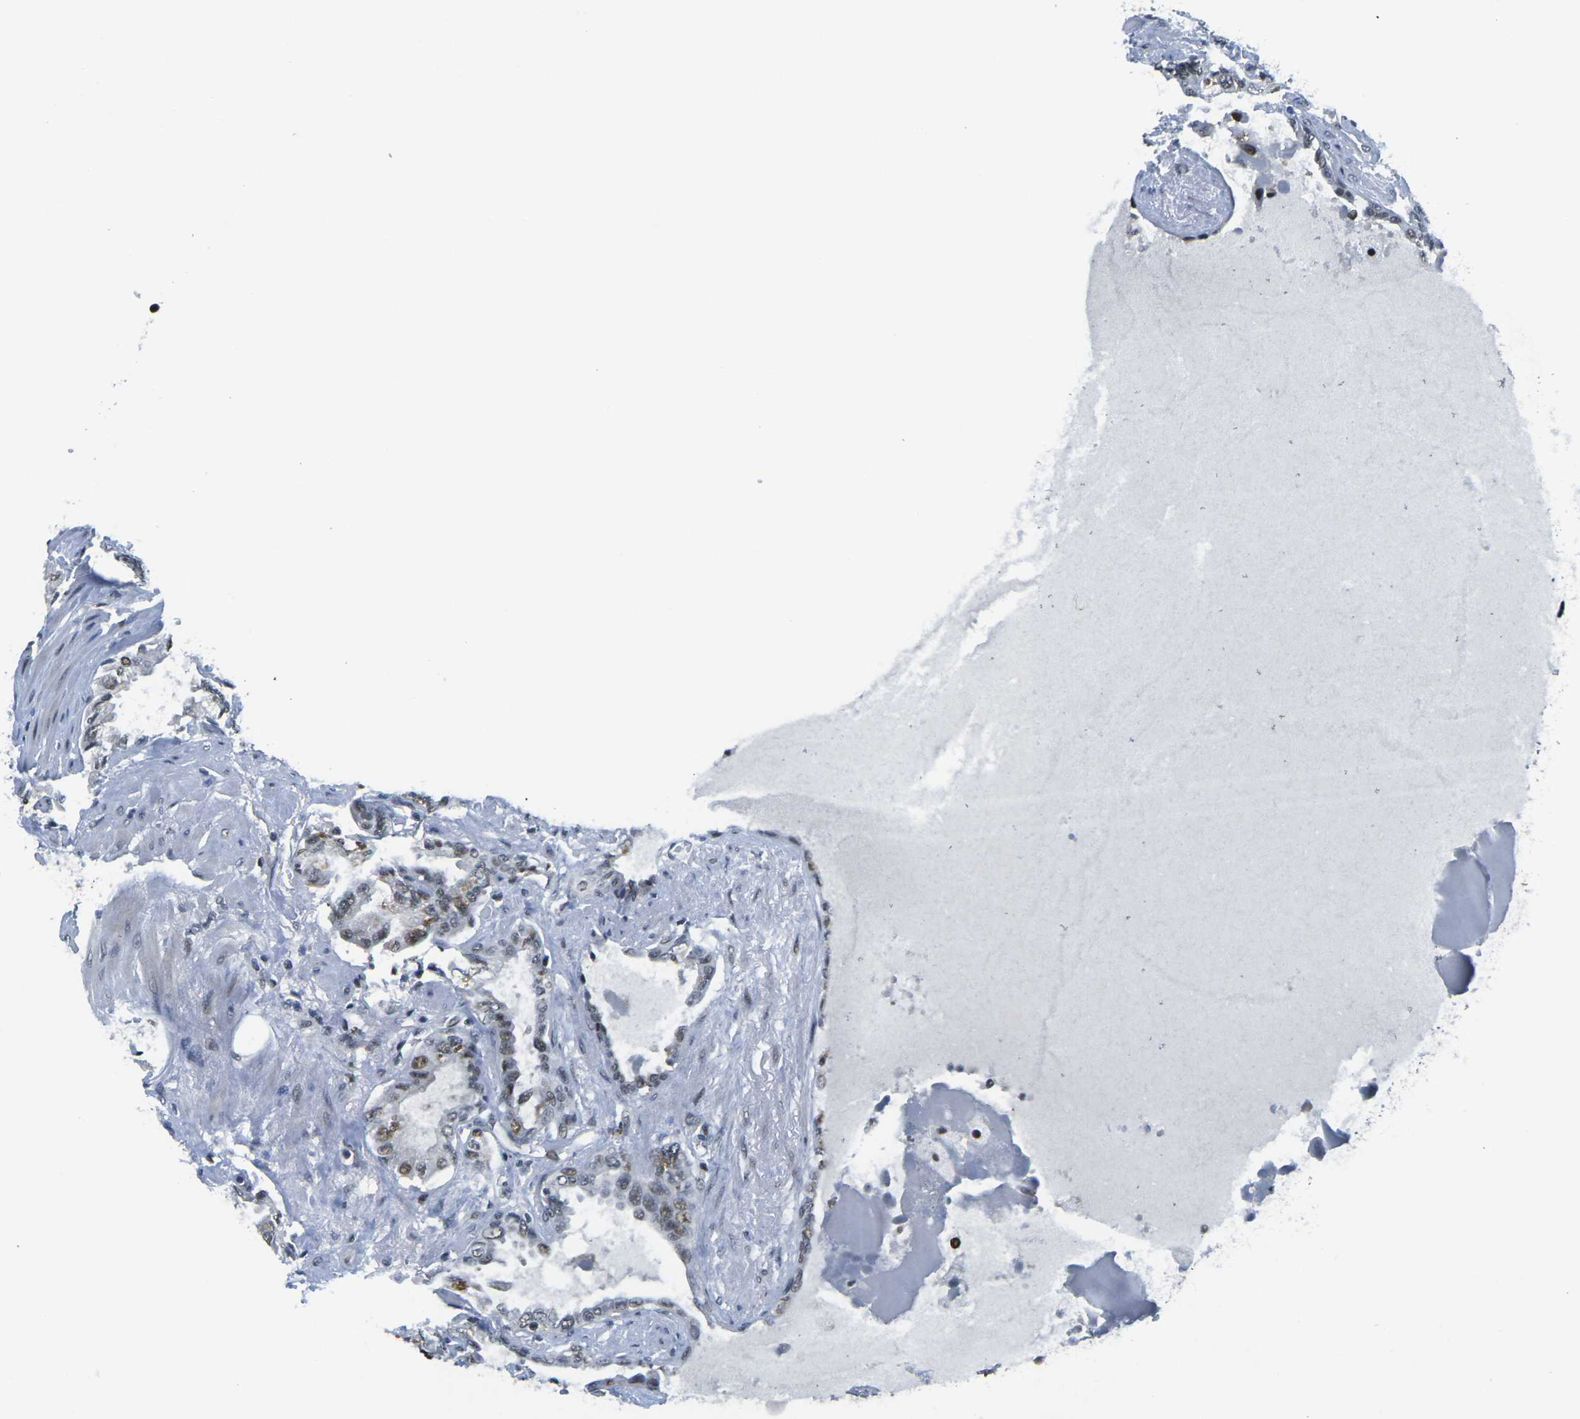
{"staining": {"intensity": "moderate", "quantity": "25%-75%", "location": "cytoplasmic/membranous,nuclear"}, "tissue": "seminal vesicle", "cell_type": "Glandular cells", "image_type": "normal", "snomed": [{"axis": "morphology", "description": "Normal tissue, NOS"}, {"axis": "topography", "description": "Seminal veicle"}], "caption": "IHC image of unremarkable human seminal vesicle stained for a protein (brown), which reveals medium levels of moderate cytoplasmic/membranous,nuclear expression in approximately 25%-75% of glandular cells.", "gene": "PRPF8", "patient": {"sex": "male", "age": 61}}